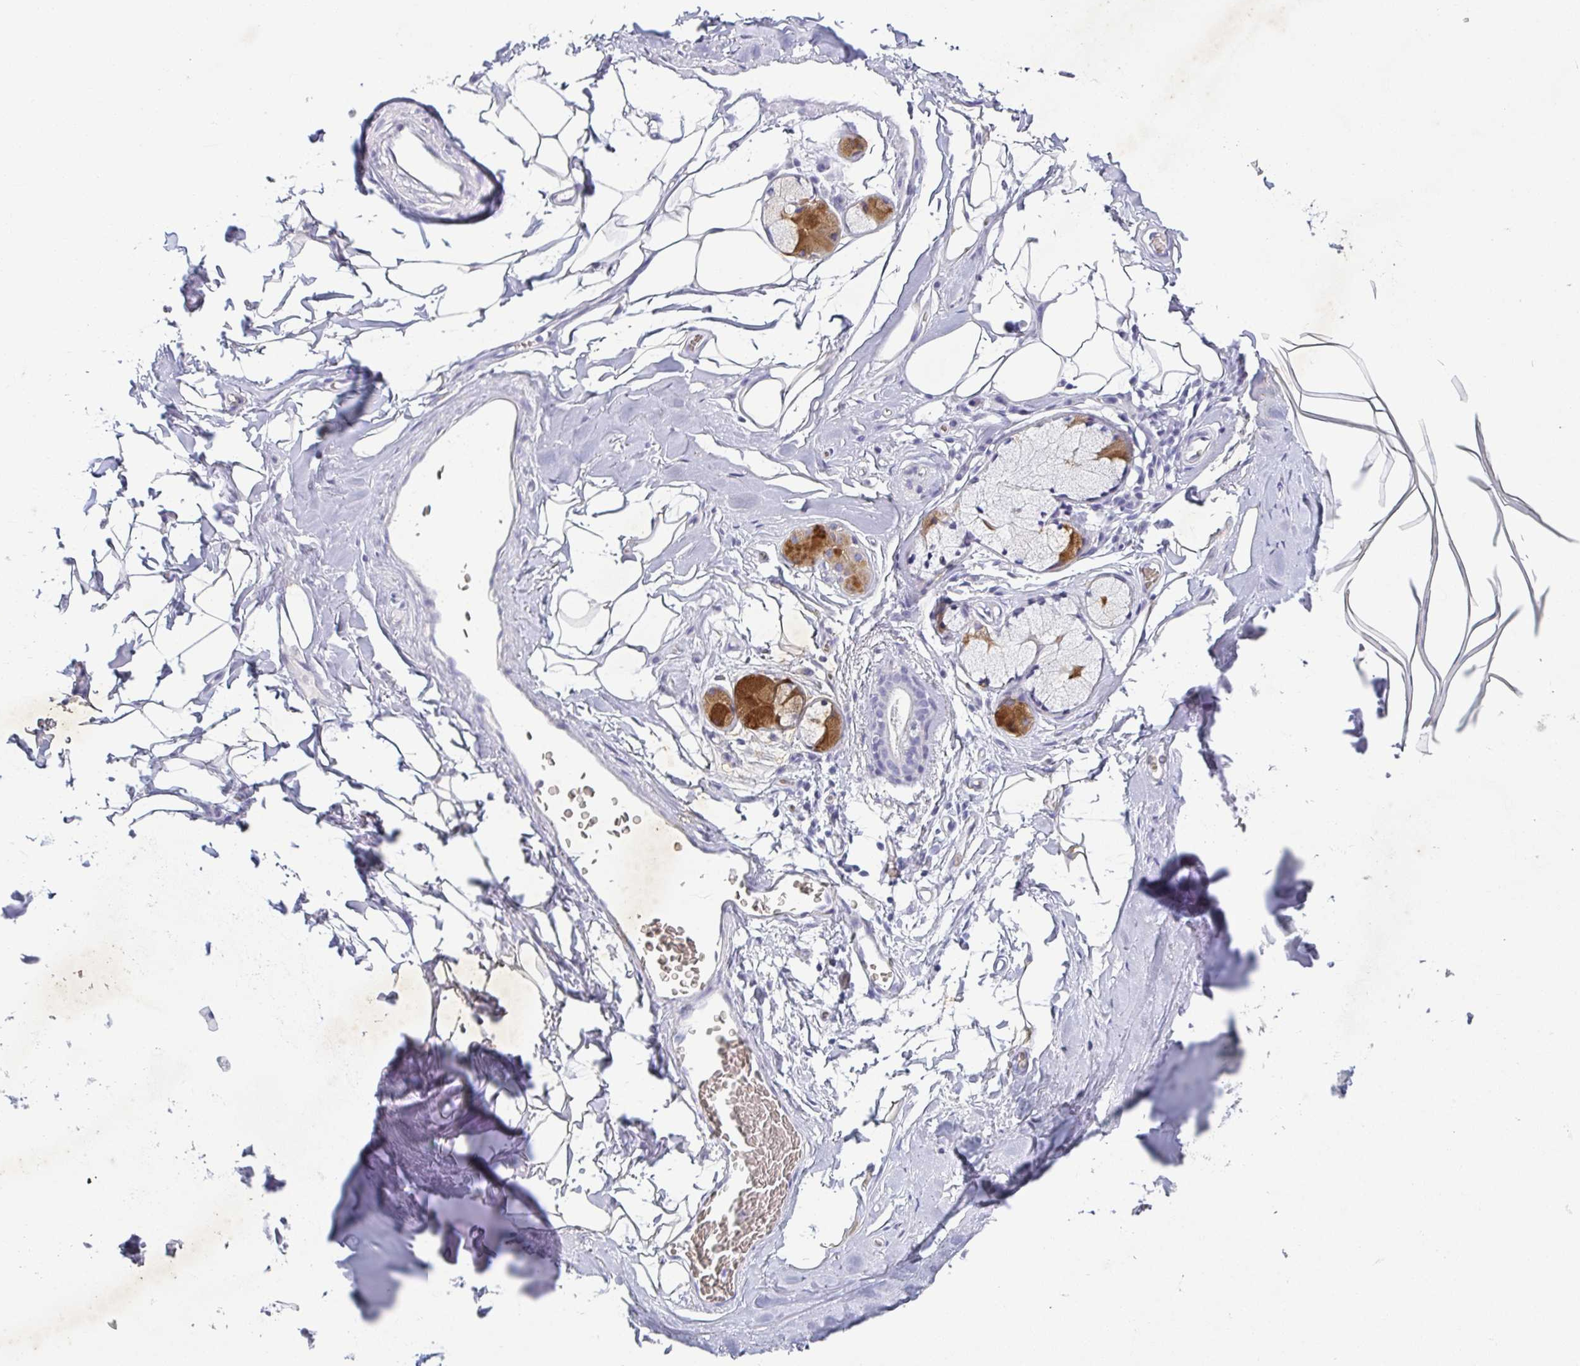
{"staining": {"intensity": "negative", "quantity": "none", "location": "none"}, "tissue": "adipose tissue", "cell_type": "Adipocytes", "image_type": "normal", "snomed": [{"axis": "morphology", "description": "Normal tissue, NOS"}, {"axis": "topography", "description": "Cartilage tissue"}, {"axis": "topography", "description": "Bronchus"}, {"axis": "topography", "description": "Peripheral nerve tissue"}], "caption": "Immunohistochemistry histopathology image of benign adipose tissue: adipose tissue stained with DAB (3,3'-diaminobenzidine) shows no significant protein expression in adipocytes. The staining is performed using DAB brown chromogen with nuclei counter-stained in using hematoxylin.", "gene": "ZG16B", "patient": {"sex": "male", "age": 67}}